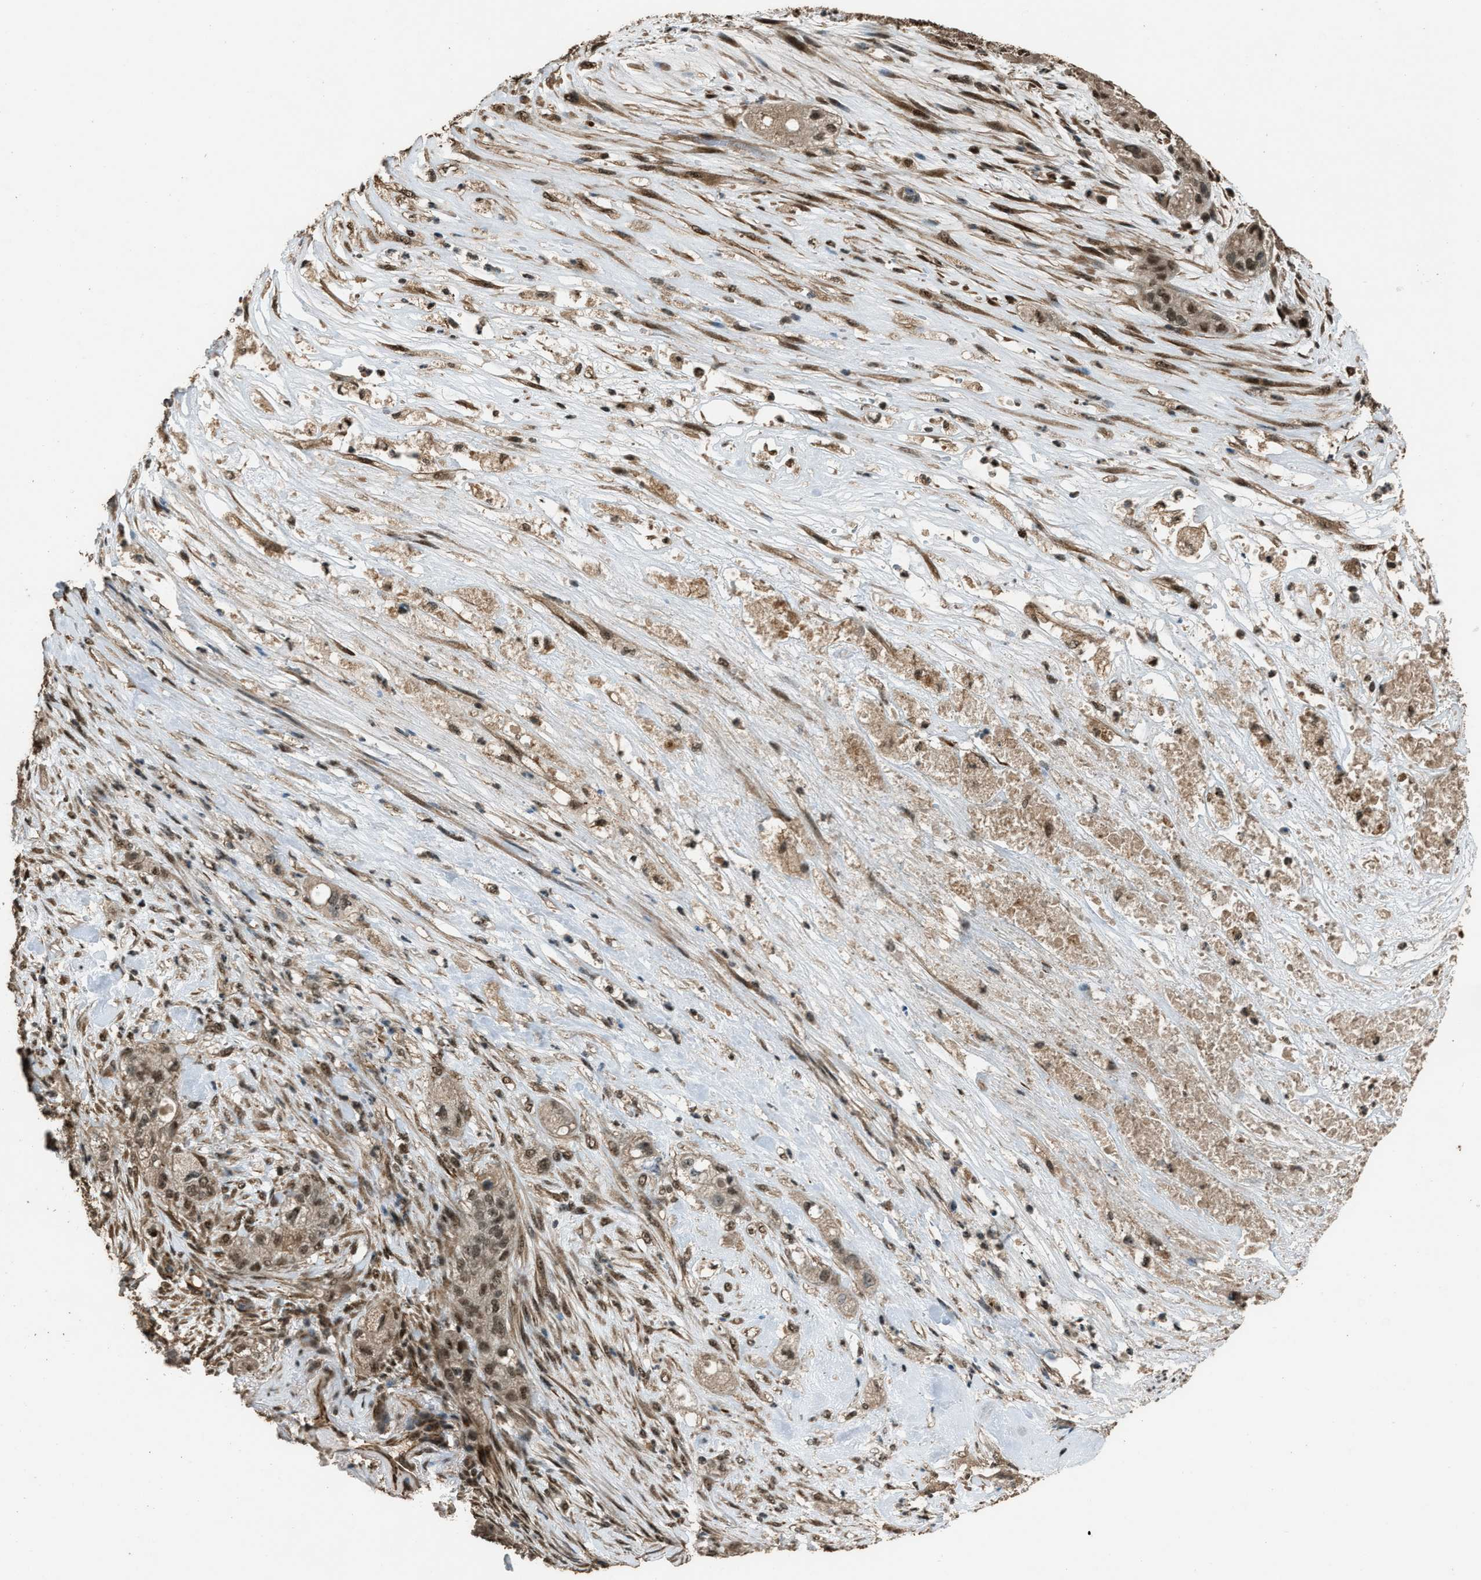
{"staining": {"intensity": "moderate", "quantity": ">75%", "location": "nuclear"}, "tissue": "pancreatic cancer", "cell_type": "Tumor cells", "image_type": "cancer", "snomed": [{"axis": "morphology", "description": "Adenocarcinoma, NOS"}, {"axis": "topography", "description": "Pancreas"}], "caption": "The micrograph displays staining of adenocarcinoma (pancreatic), revealing moderate nuclear protein staining (brown color) within tumor cells. (brown staining indicates protein expression, while blue staining denotes nuclei).", "gene": "SERTAD2", "patient": {"sex": "female", "age": 78}}